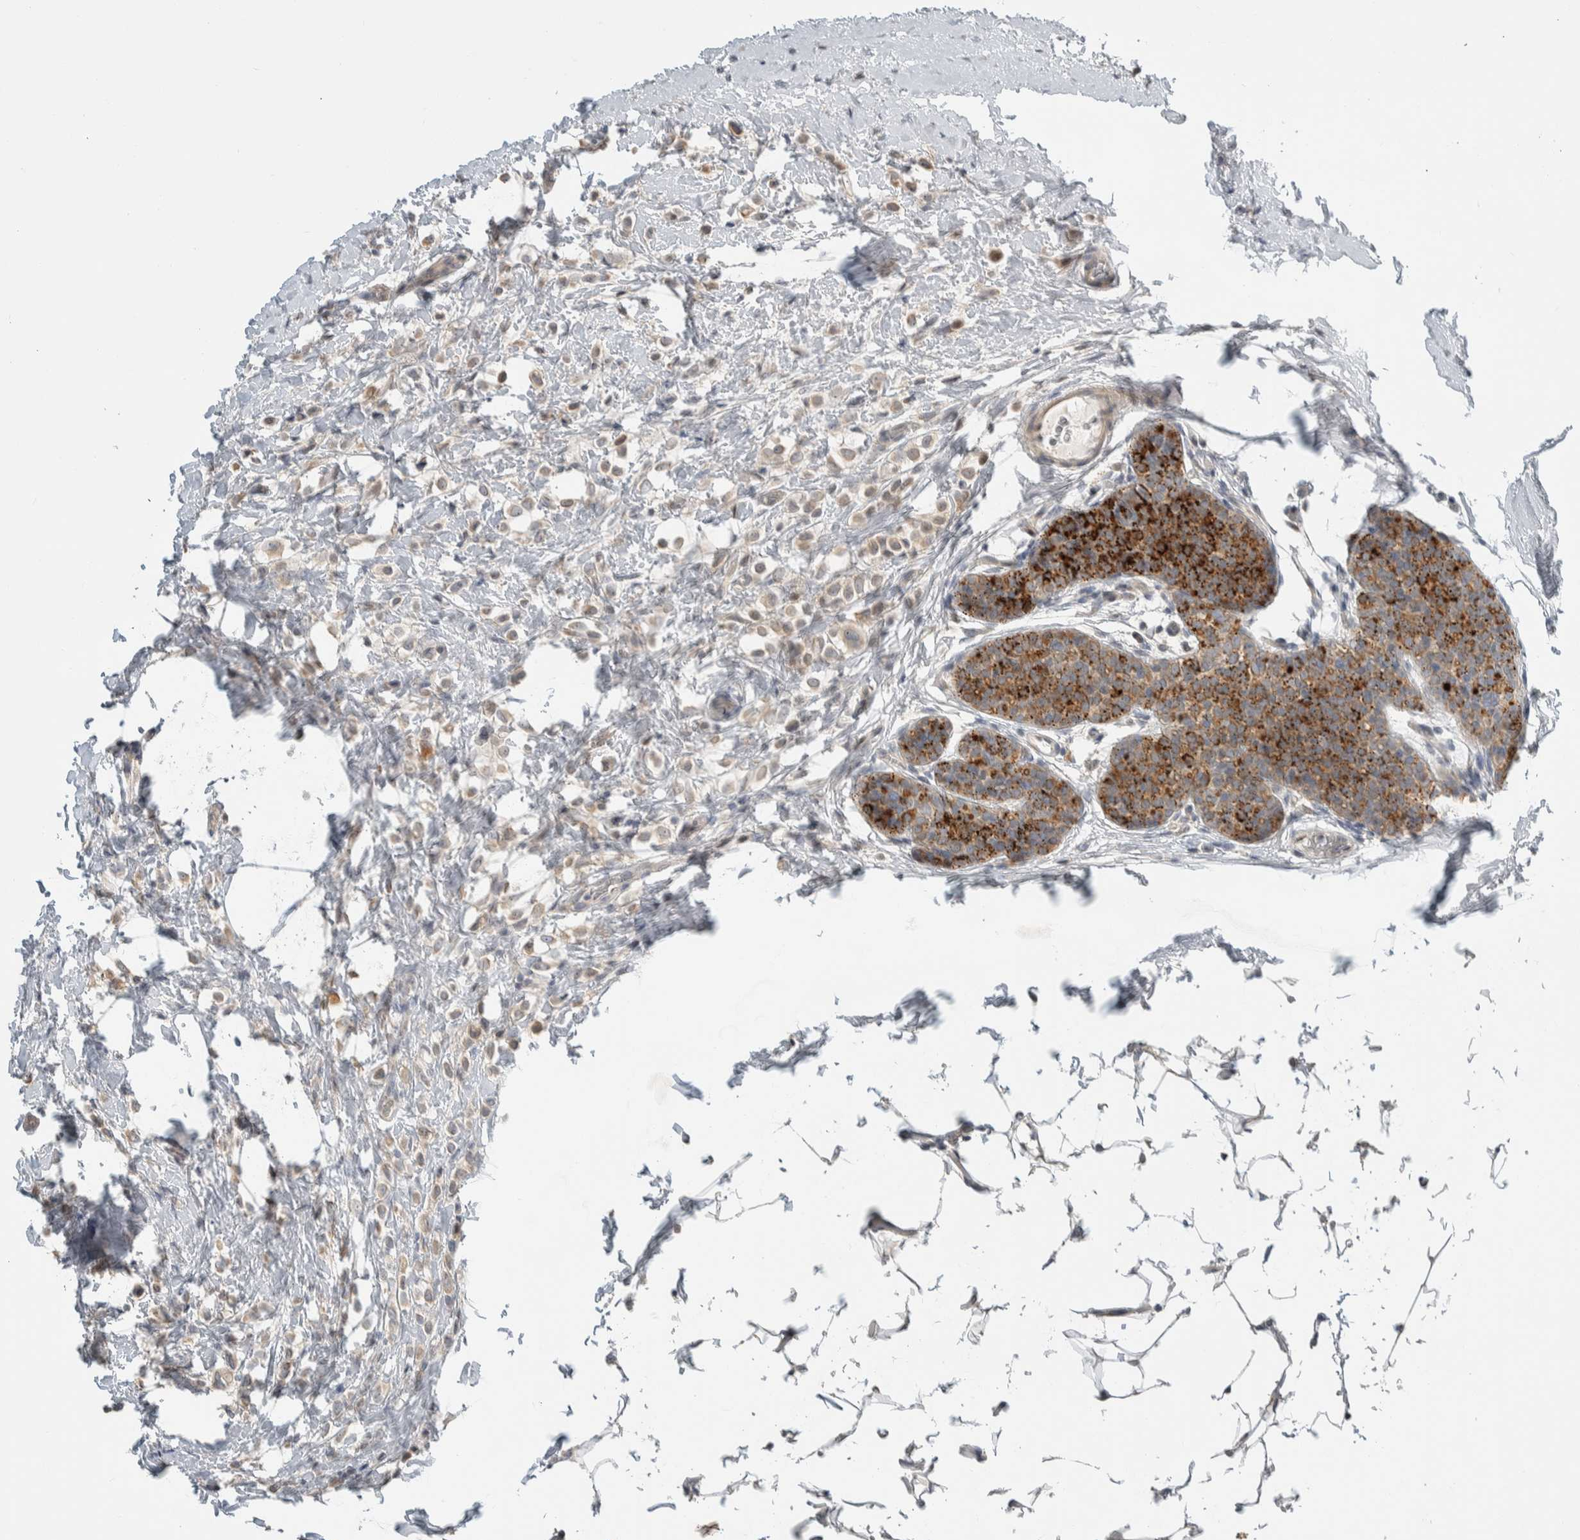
{"staining": {"intensity": "weak", "quantity": ">75%", "location": "cytoplasmic/membranous"}, "tissue": "breast cancer", "cell_type": "Tumor cells", "image_type": "cancer", "snomed": [{"axis": "morphology", "description": "Lobular carcinoma"}, {"axis": "topography", "description": "Breast"}], "caption": "Immunohistochemical staining of human breast lobular carcinoma exhibits weak cytoplasmic/membranous protein staining in approximately >75% of tumor cells.", "gene": "NCR3LG1", "patient": {"sex": "female", "age": 50}}